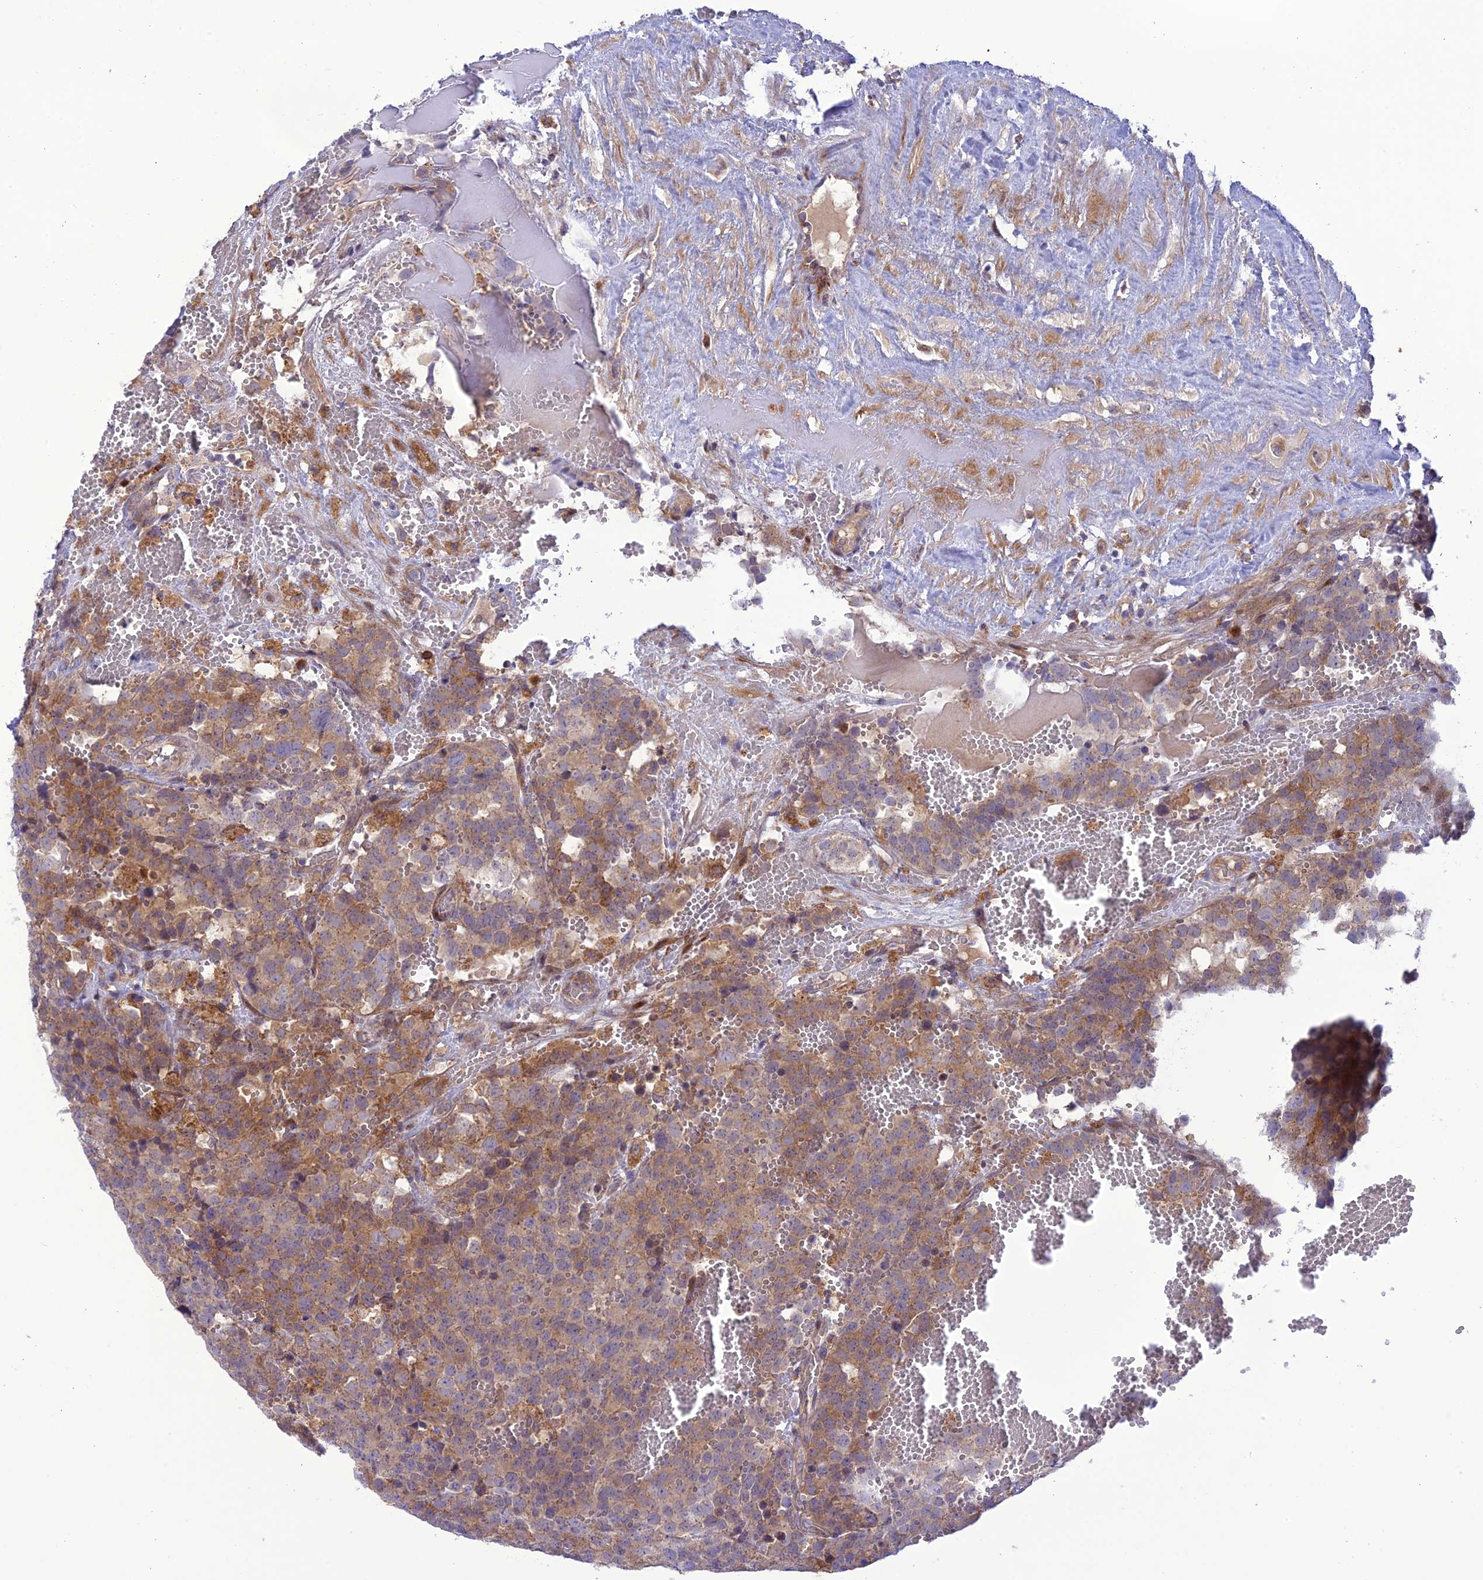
{"staining": {"intensity": "moderate", "quantity": ">75%", "location": "cytoplasmic/membranous"}, "tissue": "testis cancer", "cell_type": "Tumor cells", "image_type": "cancer", "snomed": [{"axis": "morphology", "description": "Seminoma, NOS"}, {"axis": "topography", "description": "Testis"}], "caption": "Moderate cytoplasmic/membranous protein staining is identified in approximately >75% of tumor cells in seminoma (testis).", "gene": "JMY", "patient": {"sex": "male", "age": 71}}